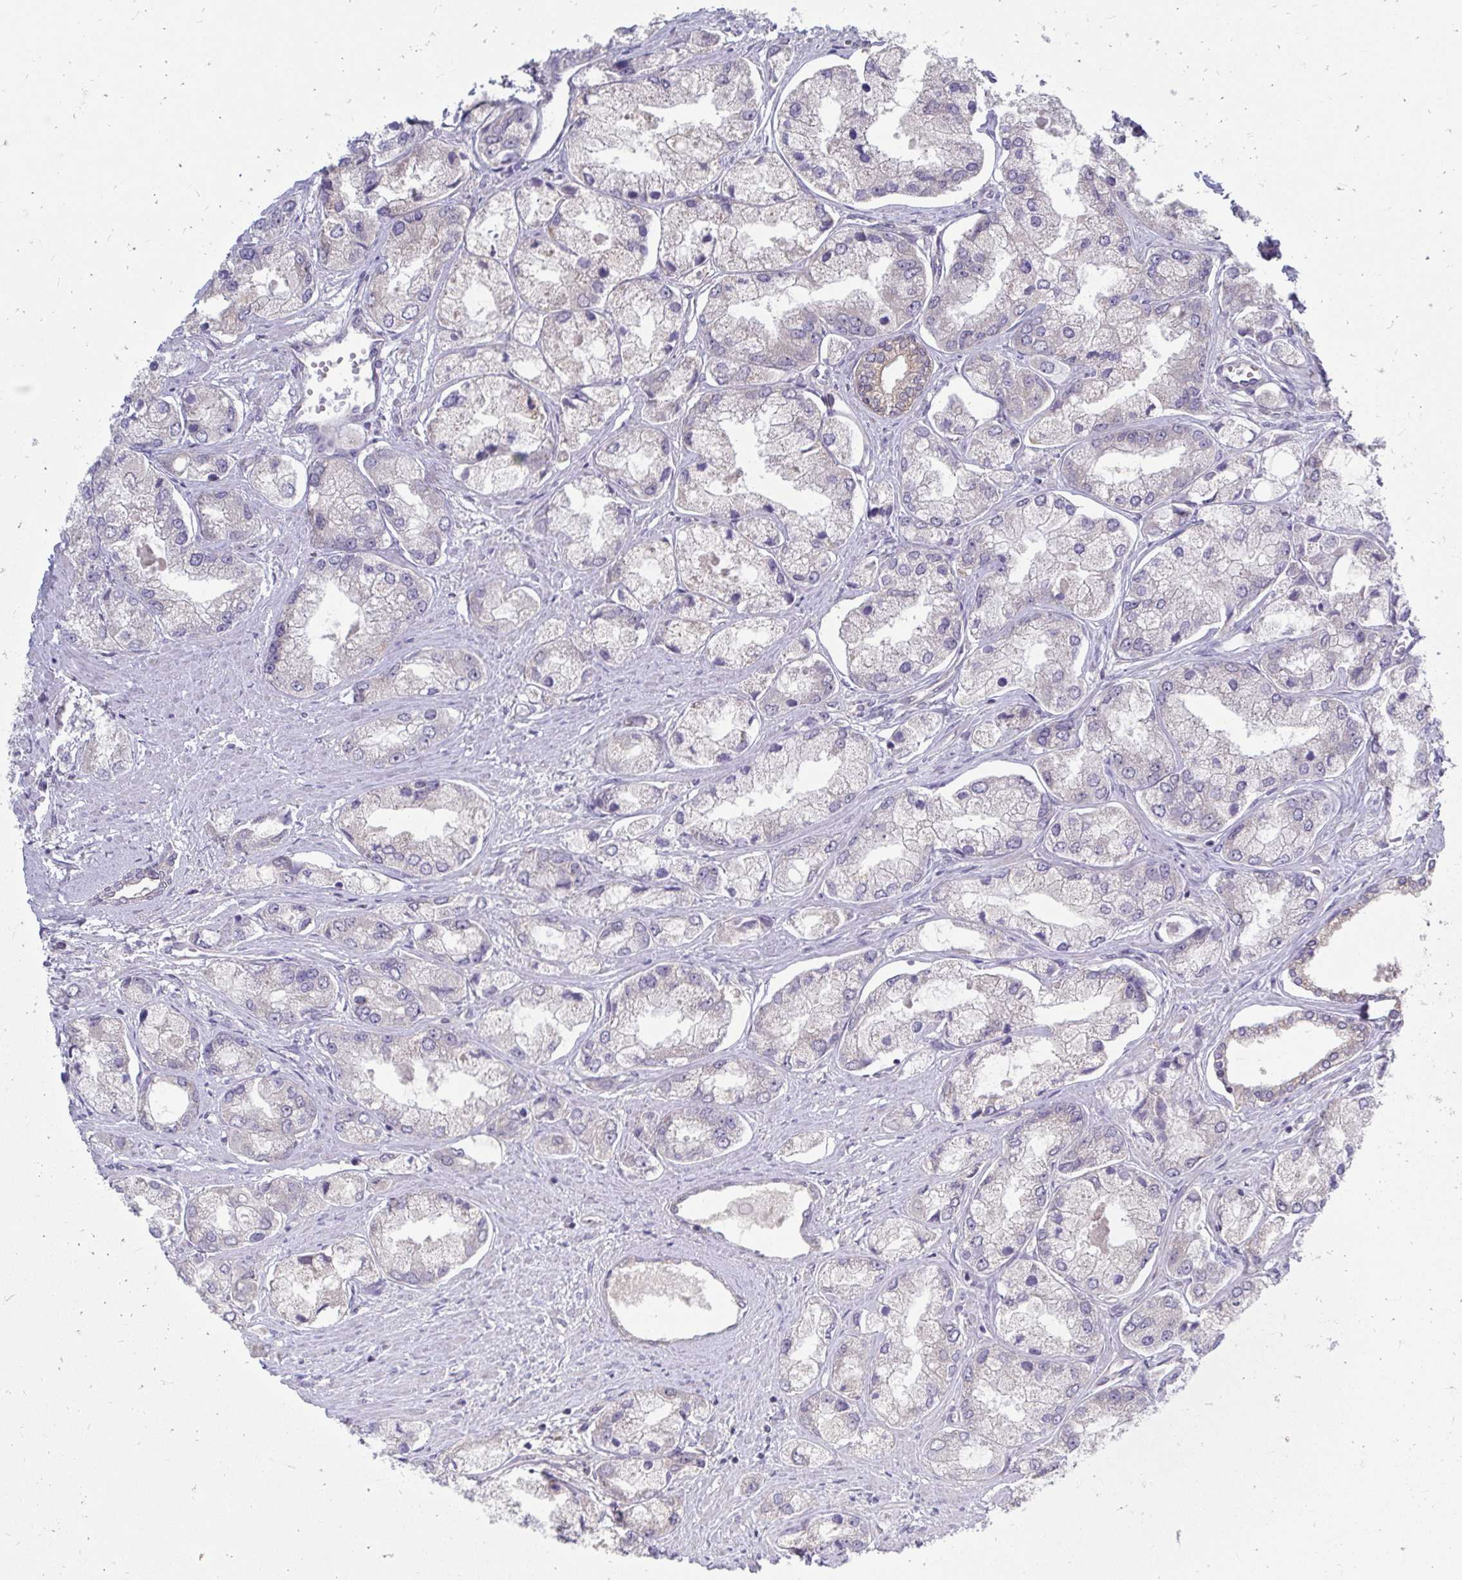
{"staining": {"intensity": "negative", "quantity": "none", "location": "none"}, "tissue": "prostate cancer", "cell_type": "Tumor cells", "image_type": "cancer", "snomed": [{"axis": "morphology", "description": "Adenocarcinoma, Low grade"}, {"axis": "topography", "description": "Prostate"}], "caption": "The photomicrograph reveals no staining of tumor cells in prostate cancer.", "gene": "MROH8", "patient": {"sex": "male", "age": 69}}